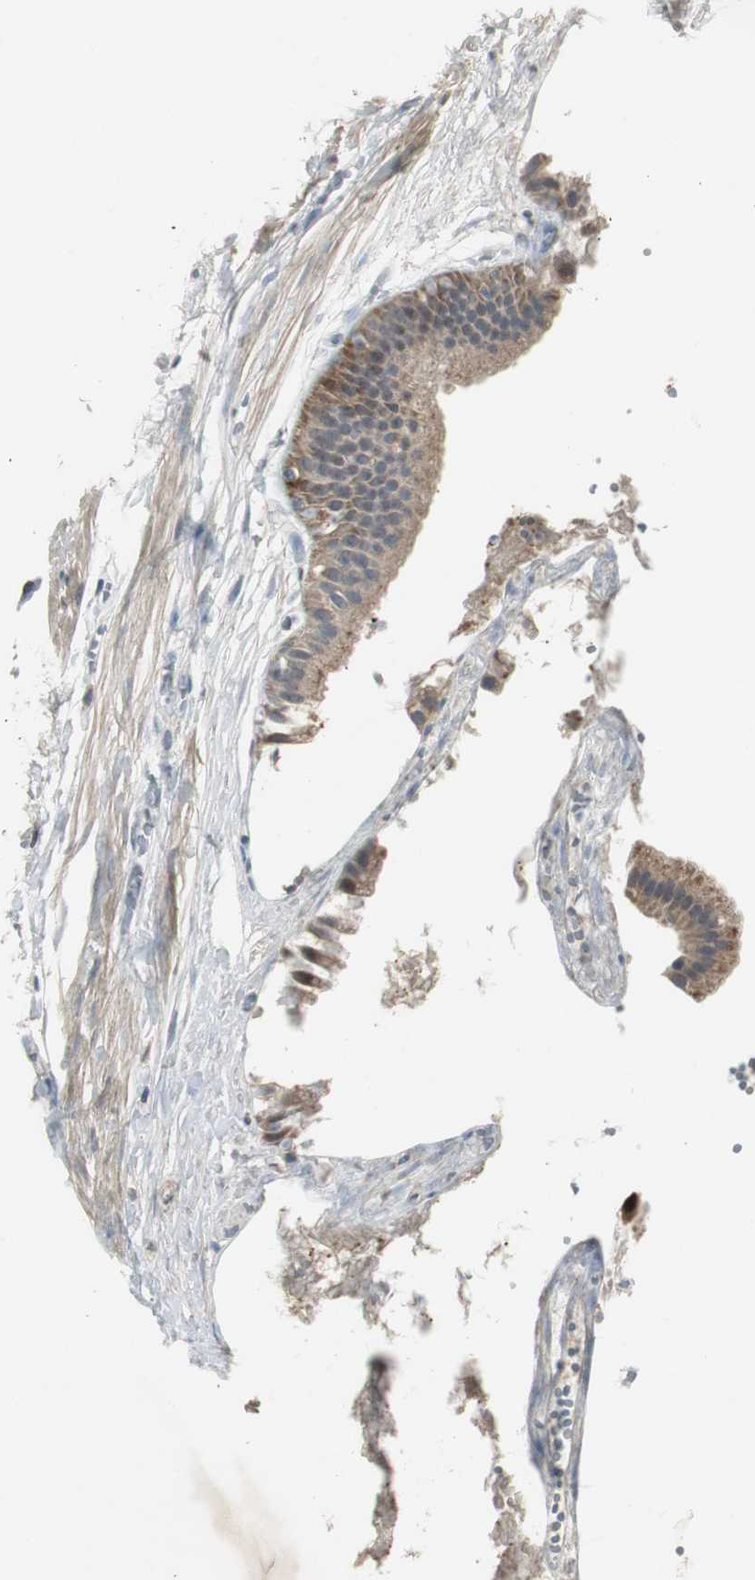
{"staining": {"intensity": "moderate", "quantity": ">75%", "location": "cytoplasmic/membranous"}, "tissue": "gallbladder", "cell_type": "Glandular cells", "image_type": "normal", "snomed": [{"axis": "morphology", "description": "Normal tissue, NOS"}, {"axis": "topography", "description": "Gallbladder"}], "caption": "An IHC micrograph of benign tissue is shown. Protein staining in brown shows moderate cytoplasmic/membranous positivity in gallbladder within glandular cells. The staining was performed using DAB (3,3'-diaminobenzidine), with brown indicating positive protein expression. Nuclei are stained blue with hematoxylin.", "gene": "MYT1", "patient": {"sex": "female", "age": 63}}